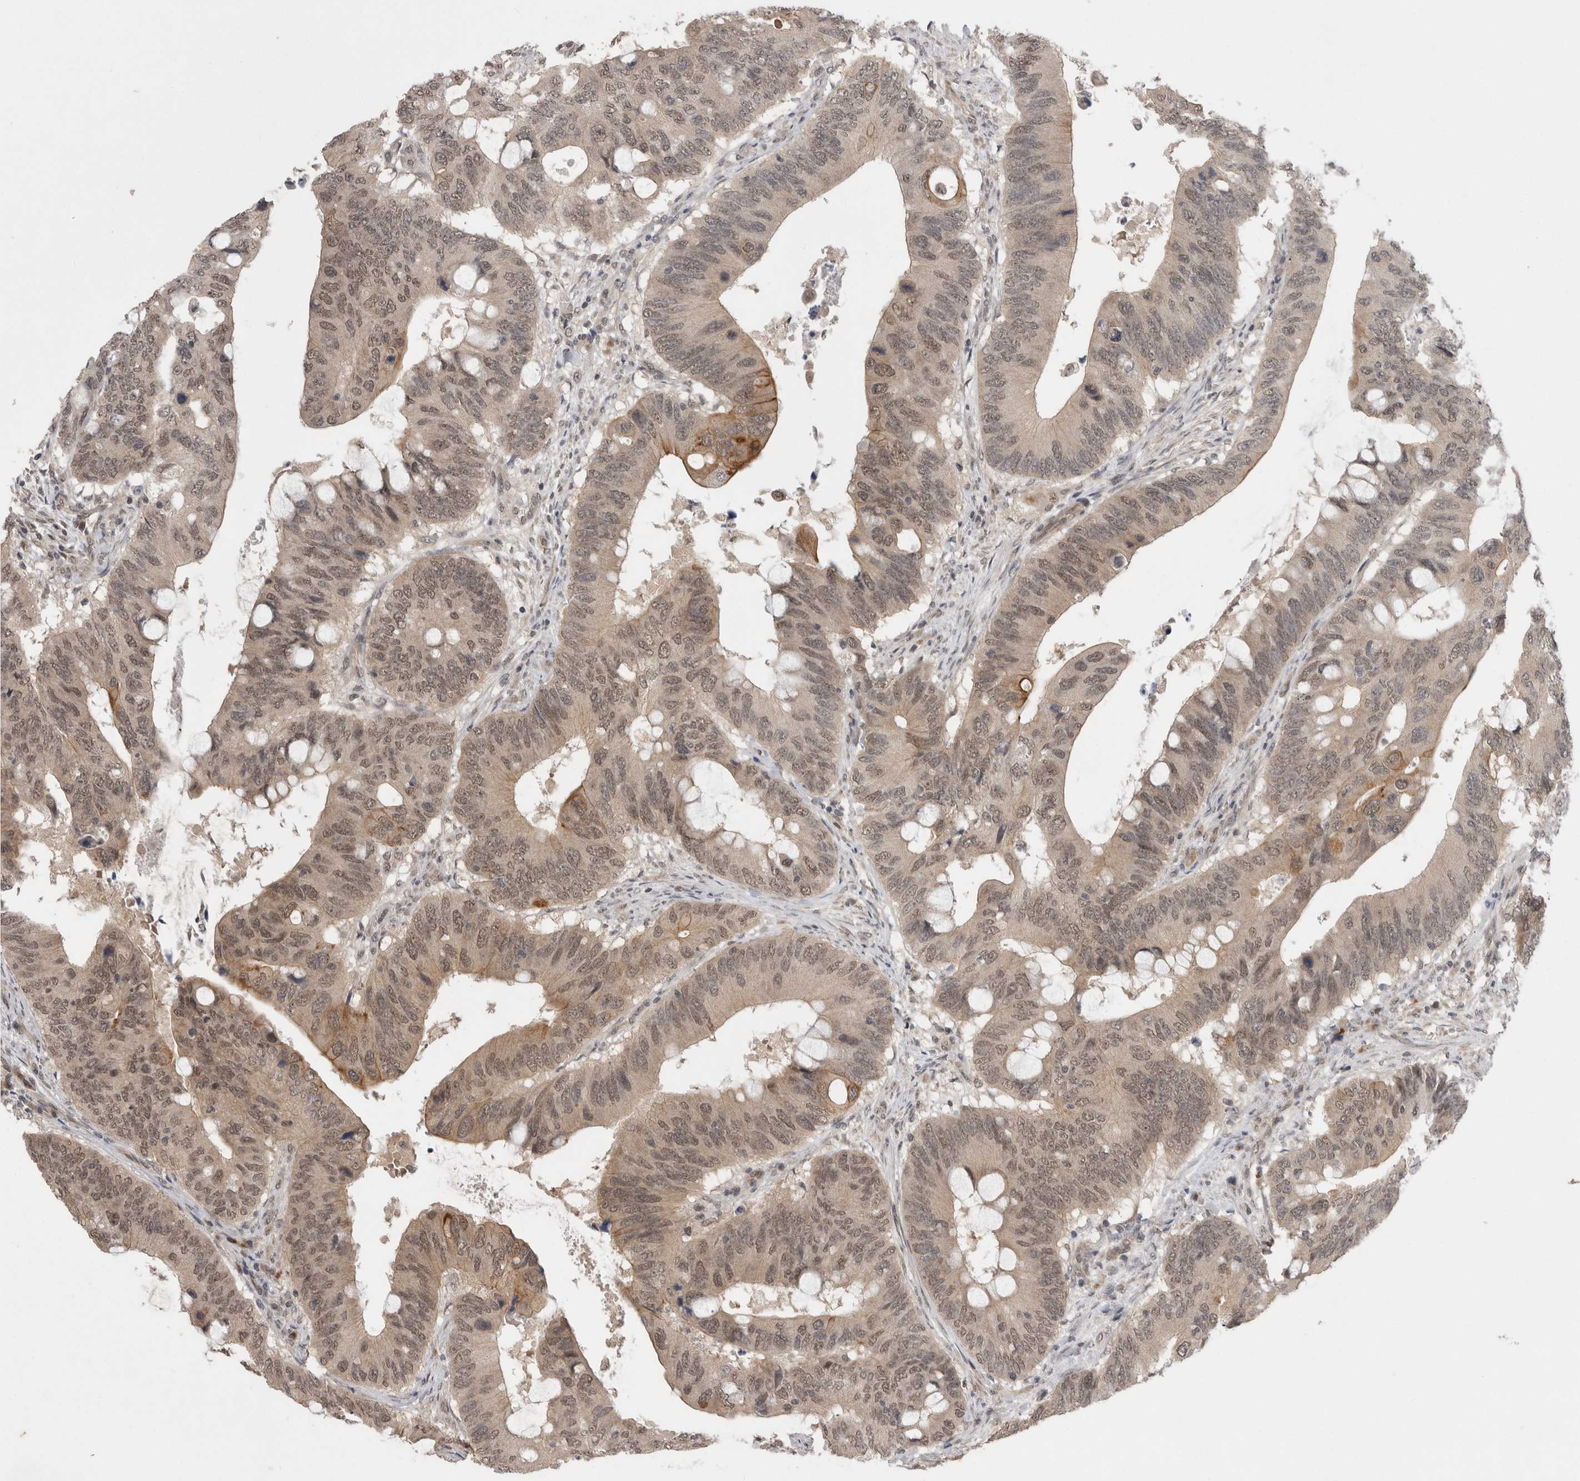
{"staining": {"intensity": "weak", "quantity": ">75%", "location": "cytoplasmic/membranous,nuclear"}, "tissue": "colorectal cancer", "cell_type": "Tumor cells", "image_type": "cancer", "snomed": [{"axis": "morphology", "description": "Adenocarcinoma, NOS"}, {"axis": "topography", "description": "Colon"}], "caption": "Protein analysis of colorectal cancer (adenocarcinoma) tissue reveals weak cytoplasmic/membranous and nuclear positivity in about >75% of tumor cells.", "gene": "ZNF341", "patient": {"sex": "male", "age": 71}}